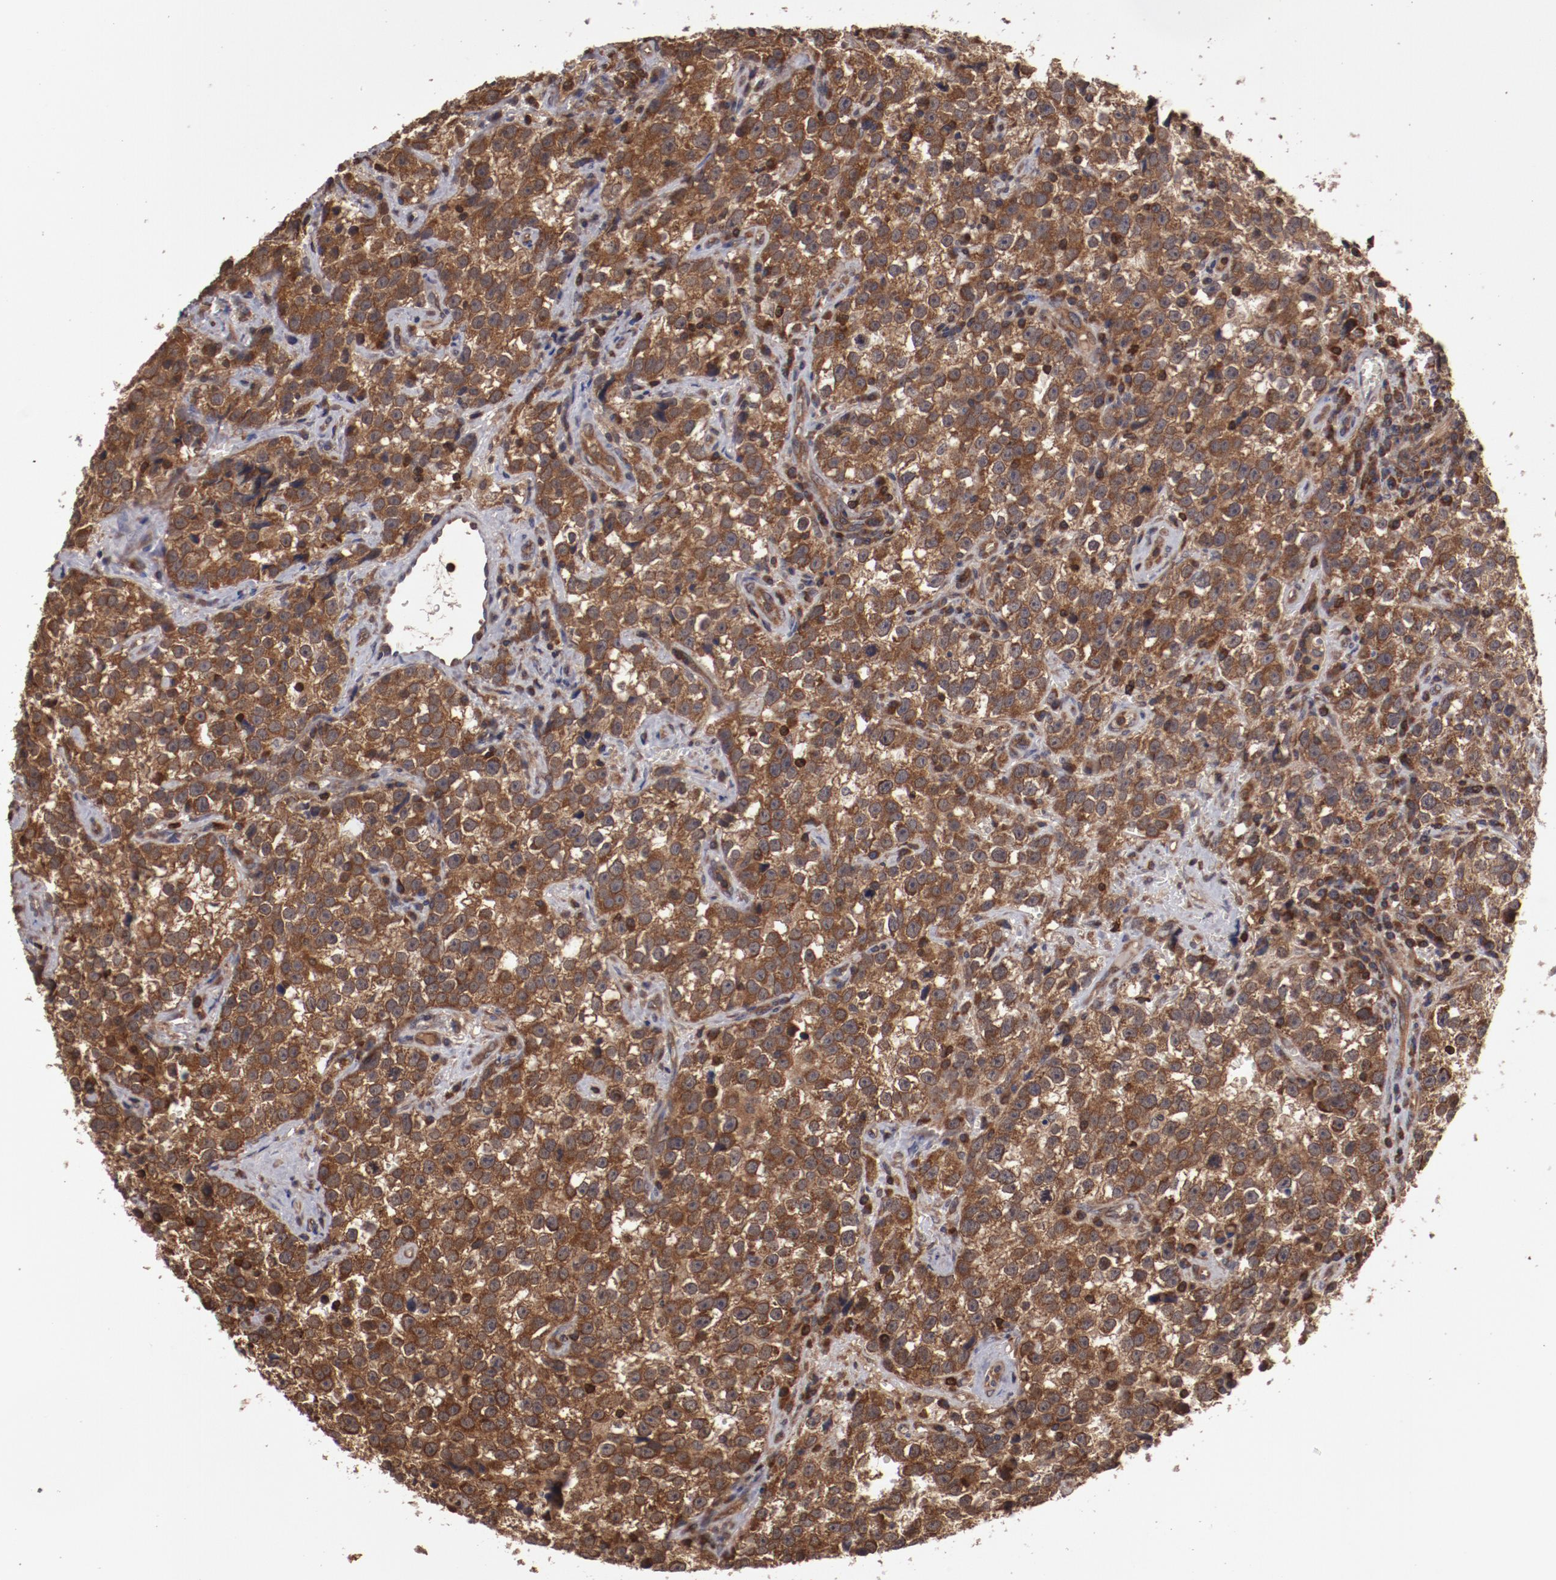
{"staining": {"intensity": "moderate", "quantity": ">75%", "location": "cytoplasmic/membranous"}, "tissue": "testis cancer", "cell_type": "Tumor cells", "image_type": "cancer", "snomed": [{"axis": "morphology", "description": "Seminoma, NOS"}, {"axis": "topography", "description": "Testis"}], "caption": "An image of testis seminoma stained for a protein shows moderate cytoplasmic/membranous brown staining in tumor cells.", "gene": "RPS6KA6", "patient": {"sex": "male", "age": 38}}